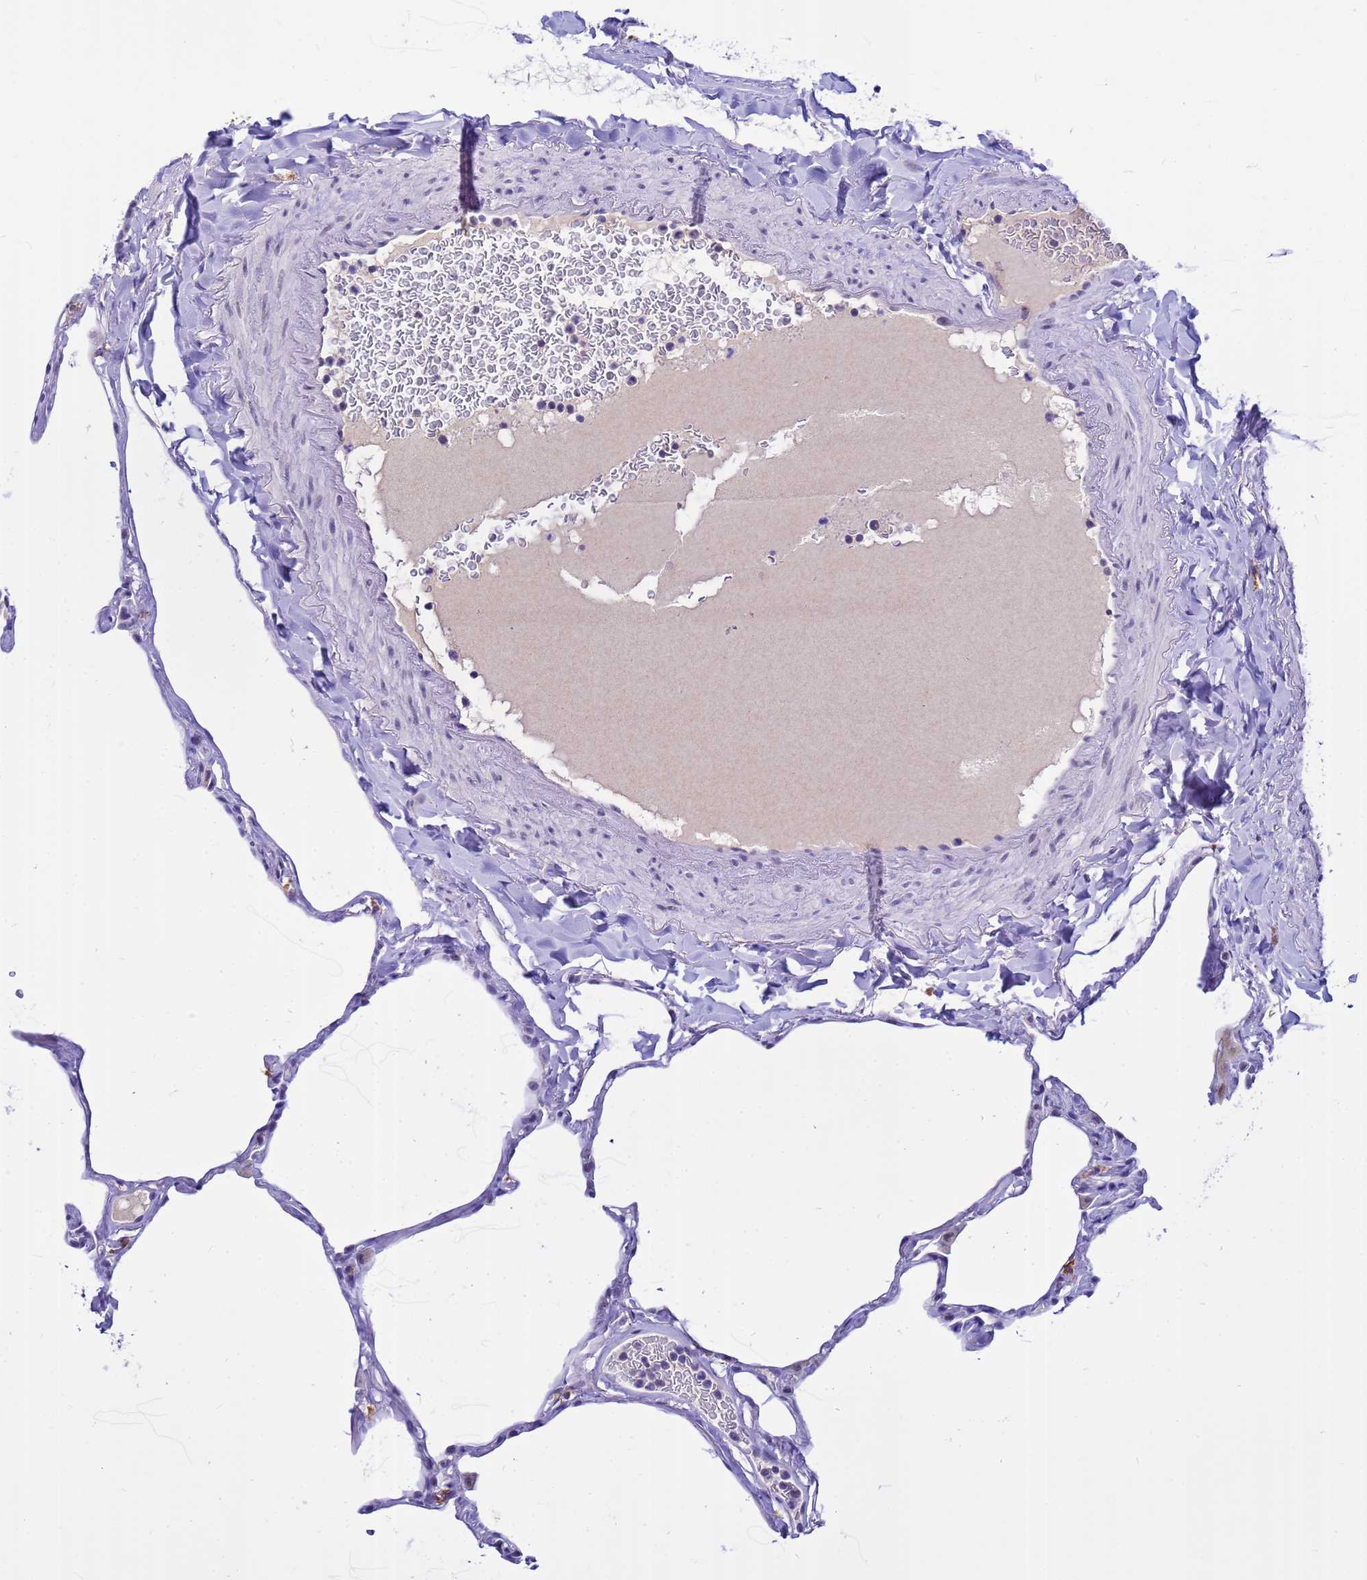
{"staining": {"intensity": "negative", "quantity": "none", "location": "none"}, "tissue": "lung", "cell_type": "Alveolar cells", "image_type": "normal", "snomed": [{"axis": "morphology", "description": "Normal tissue, NOS"}, {"axis": "topography", "description": "Lung"}], "caption": "High magnification brightfield microscopy of normal lung stained with DAB (brown) and counterstained with hematoxylin (blue): alveolar cells show no significant staining. Nuclei are stained in blue.", "gene": "DMRTC2", "patient": {"sex": "male", "age": 65}}